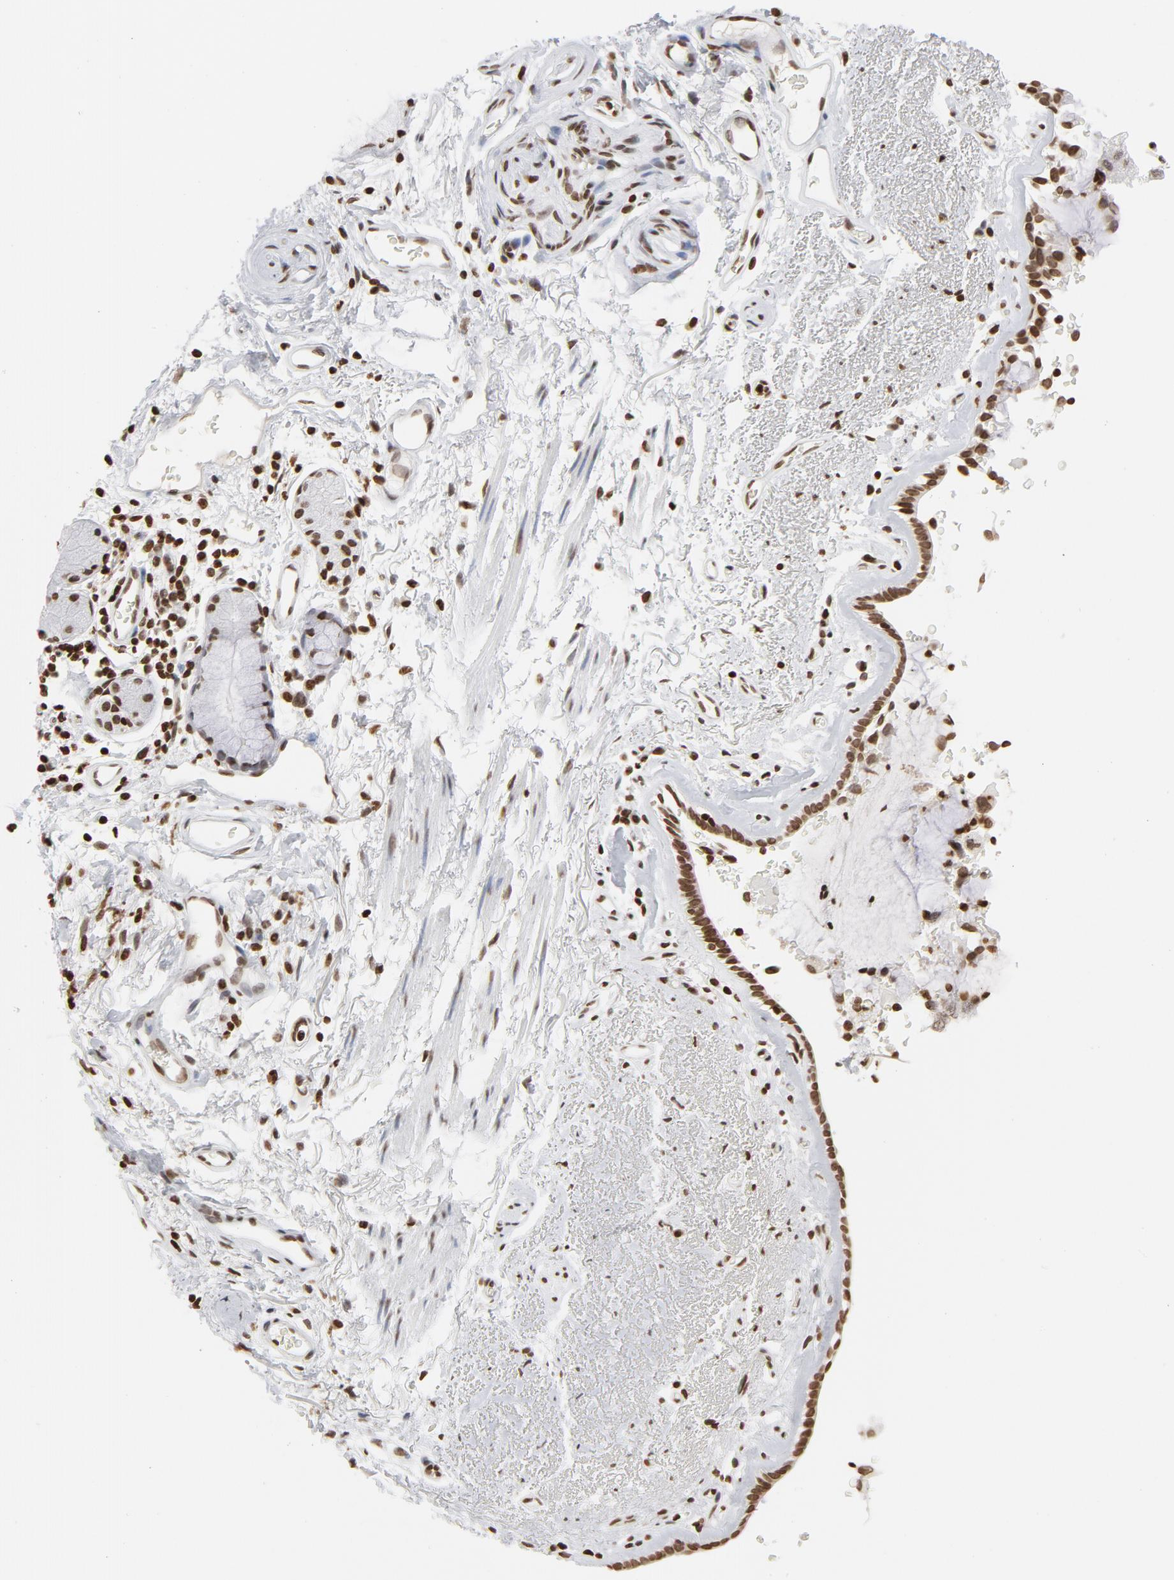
{"staining": {"intensity": "moderate", "quantity": ">75%", "location": "nuclear"}, "tissue": "bronchus", "cell_type": "Respiratory epithelial cells", "image_type": "normal", "snomed": [{"axis": "morphology", "description": "Normal tissue, NOS"}, {"axis": "morphology", "description": "Adenocarcinoma, NOS"}, {"axis": "topography", "description": "Bronchus"}, {"axis": "topography", "description": "Lung"}], "caption": "Bronchus stained with a brown dye reveals moderate nuclear positive expression in approximately >75% of respiratory epithelial cells.", "gene": "H2AC12", "patient": {"sex": "male", "age": 71}}